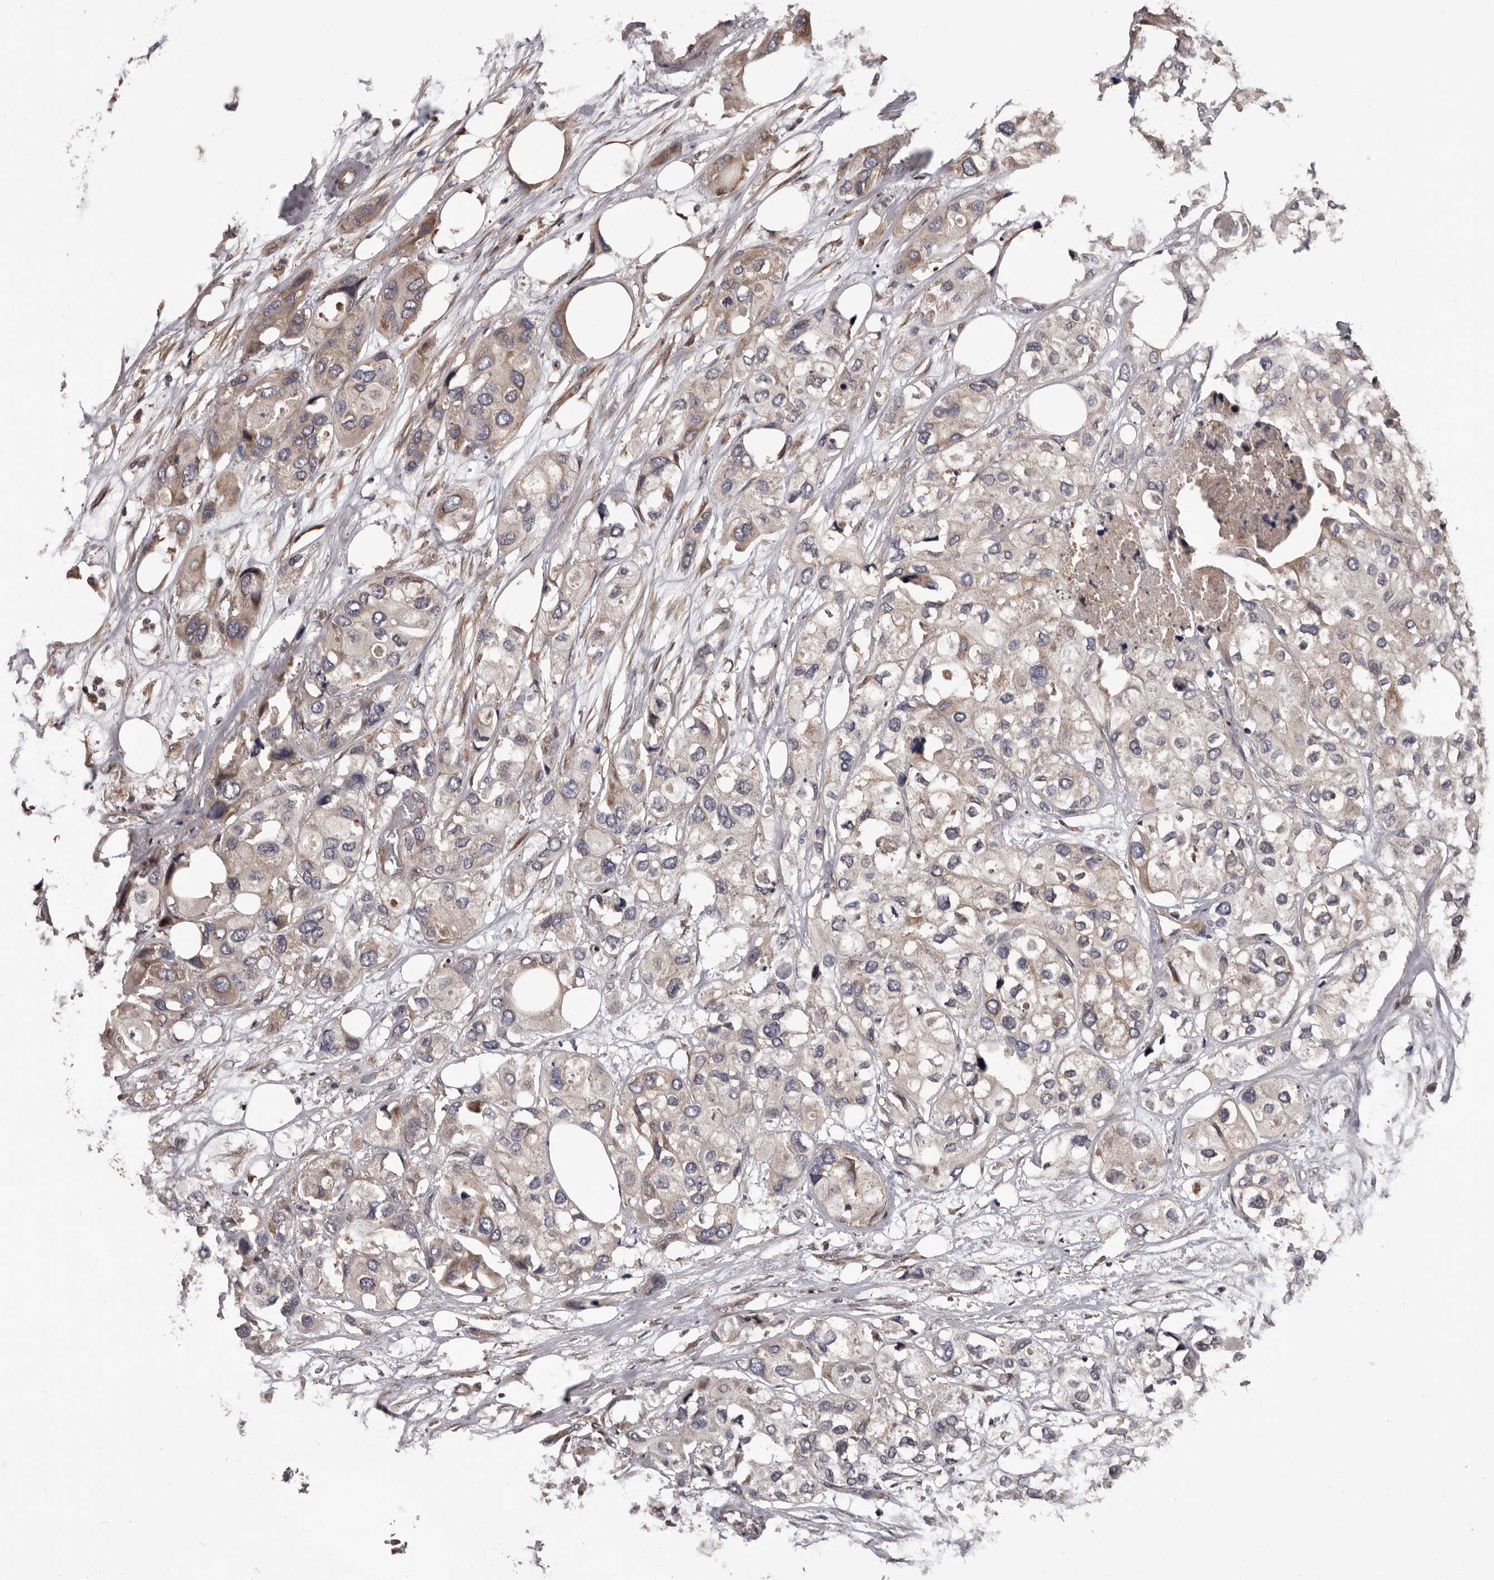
{"staining": {"intensity": "weak", "quantity": "<25%", "location": "cytoplasmic/membranous"}, "tissue": "urothelial cancer", "cell_type": "Tumor cells", "image_type": "cancer", "snomed": [{"axis": "morphology", "description": "Urothelial carcinoma, High grade"}, {"axis": "topography", "description": "Urinary bladder"}], "caption": "This is an immunohistochemistry (IHC) photomicrograph of urothelial cancer. There is no positivity in tumor cells.", "gene": "PRKD1", "patient": {"sex": "male", "age": 64}}